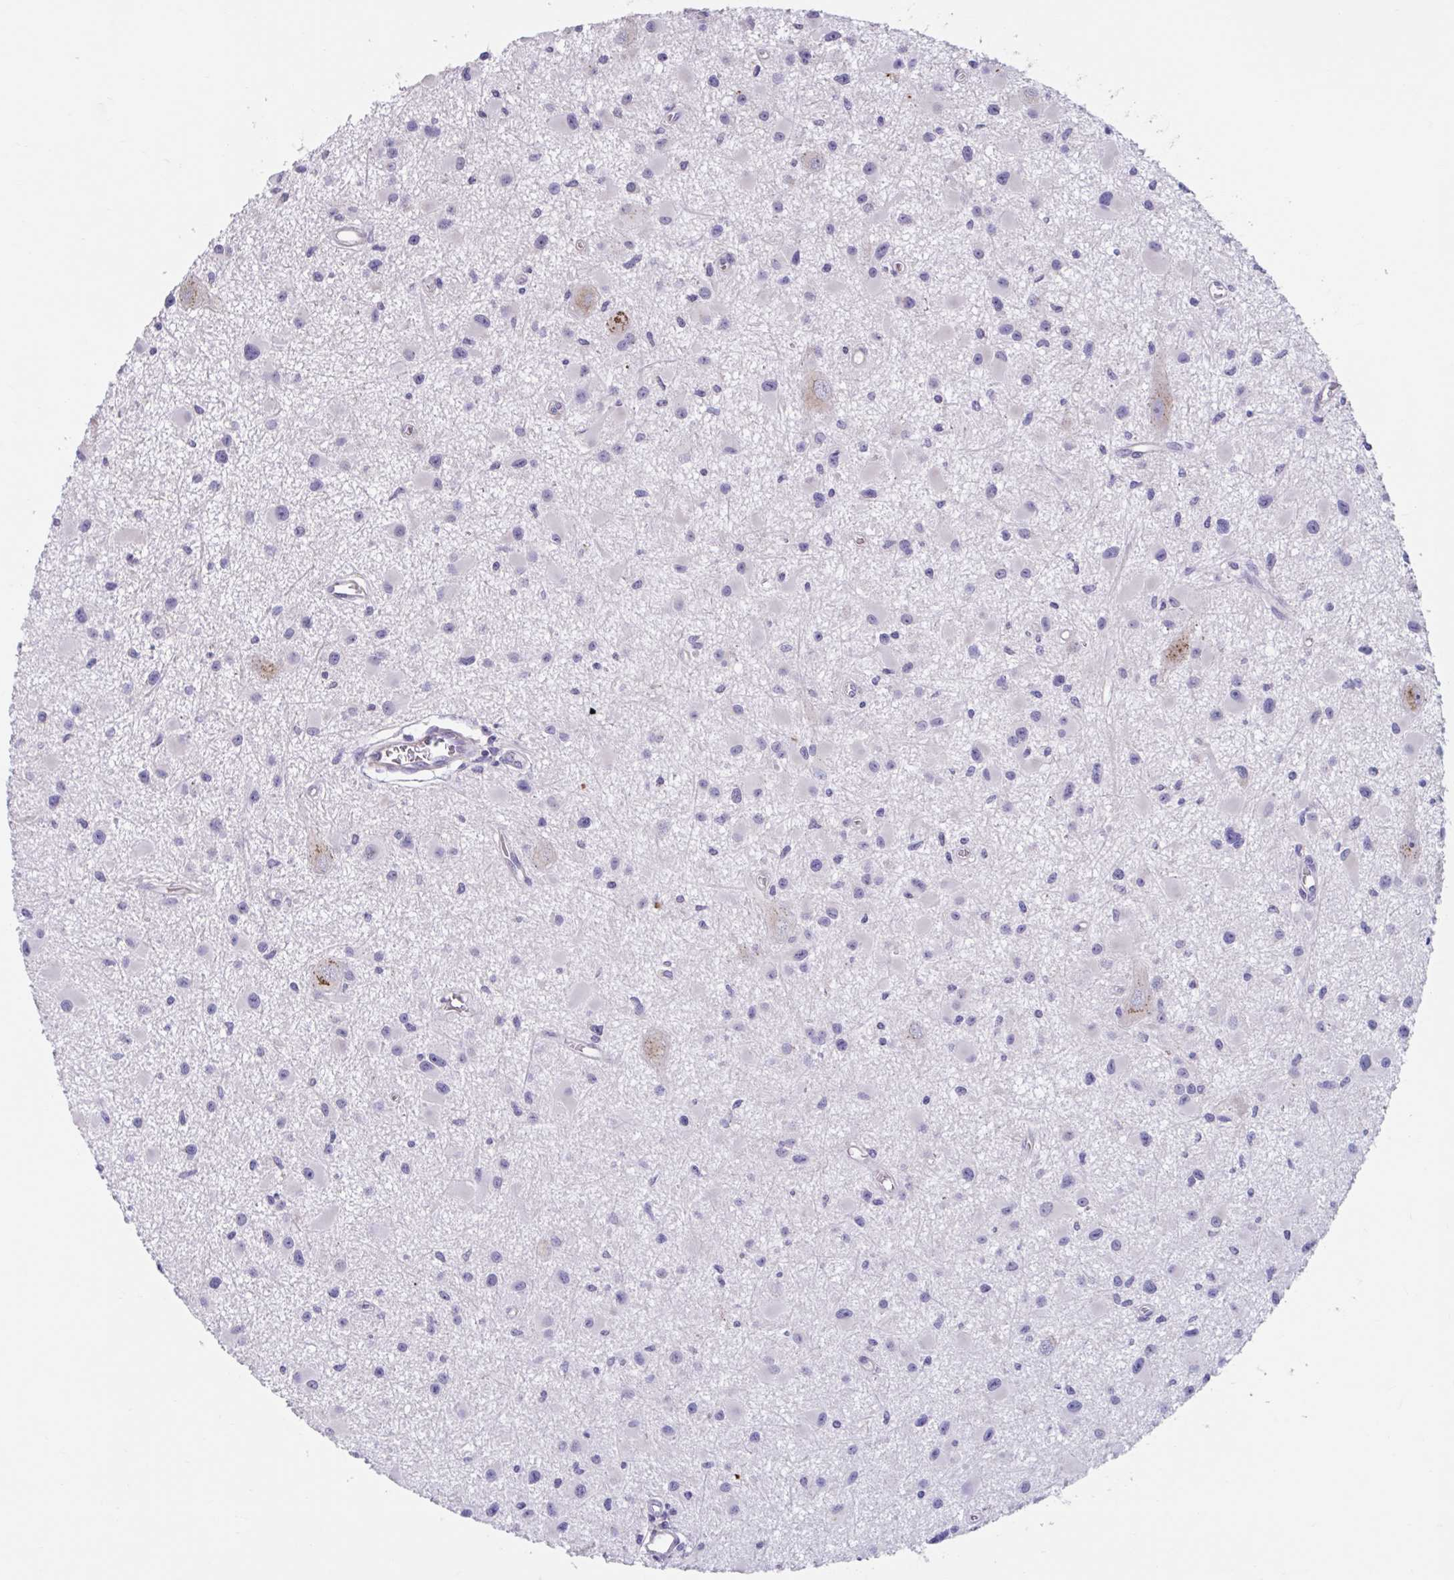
{"staining": {"intensity": "negative", "quantity": "none", "location": "none"}, "tissue": "glioma", "cell_type": "Tumor cells", "image_type": "cancer", "snomed": [{"axis": "morphology", "description": "Glioma, malignant, High grade"}, {"axis": "topography", "description": "Brain"}], "caption": "Immunohistochemistry of human glioma demonstrates no positivity in tumor cells. The staining was performed using DAB (3,3'-diaminobenzidine) to visualize the protein expression in brown, while the nuclei were stained in blue with hematoxylin (Magnification: 20x).", "gene": "GPR162", "patient": {"sex": "male", "age": 54}}